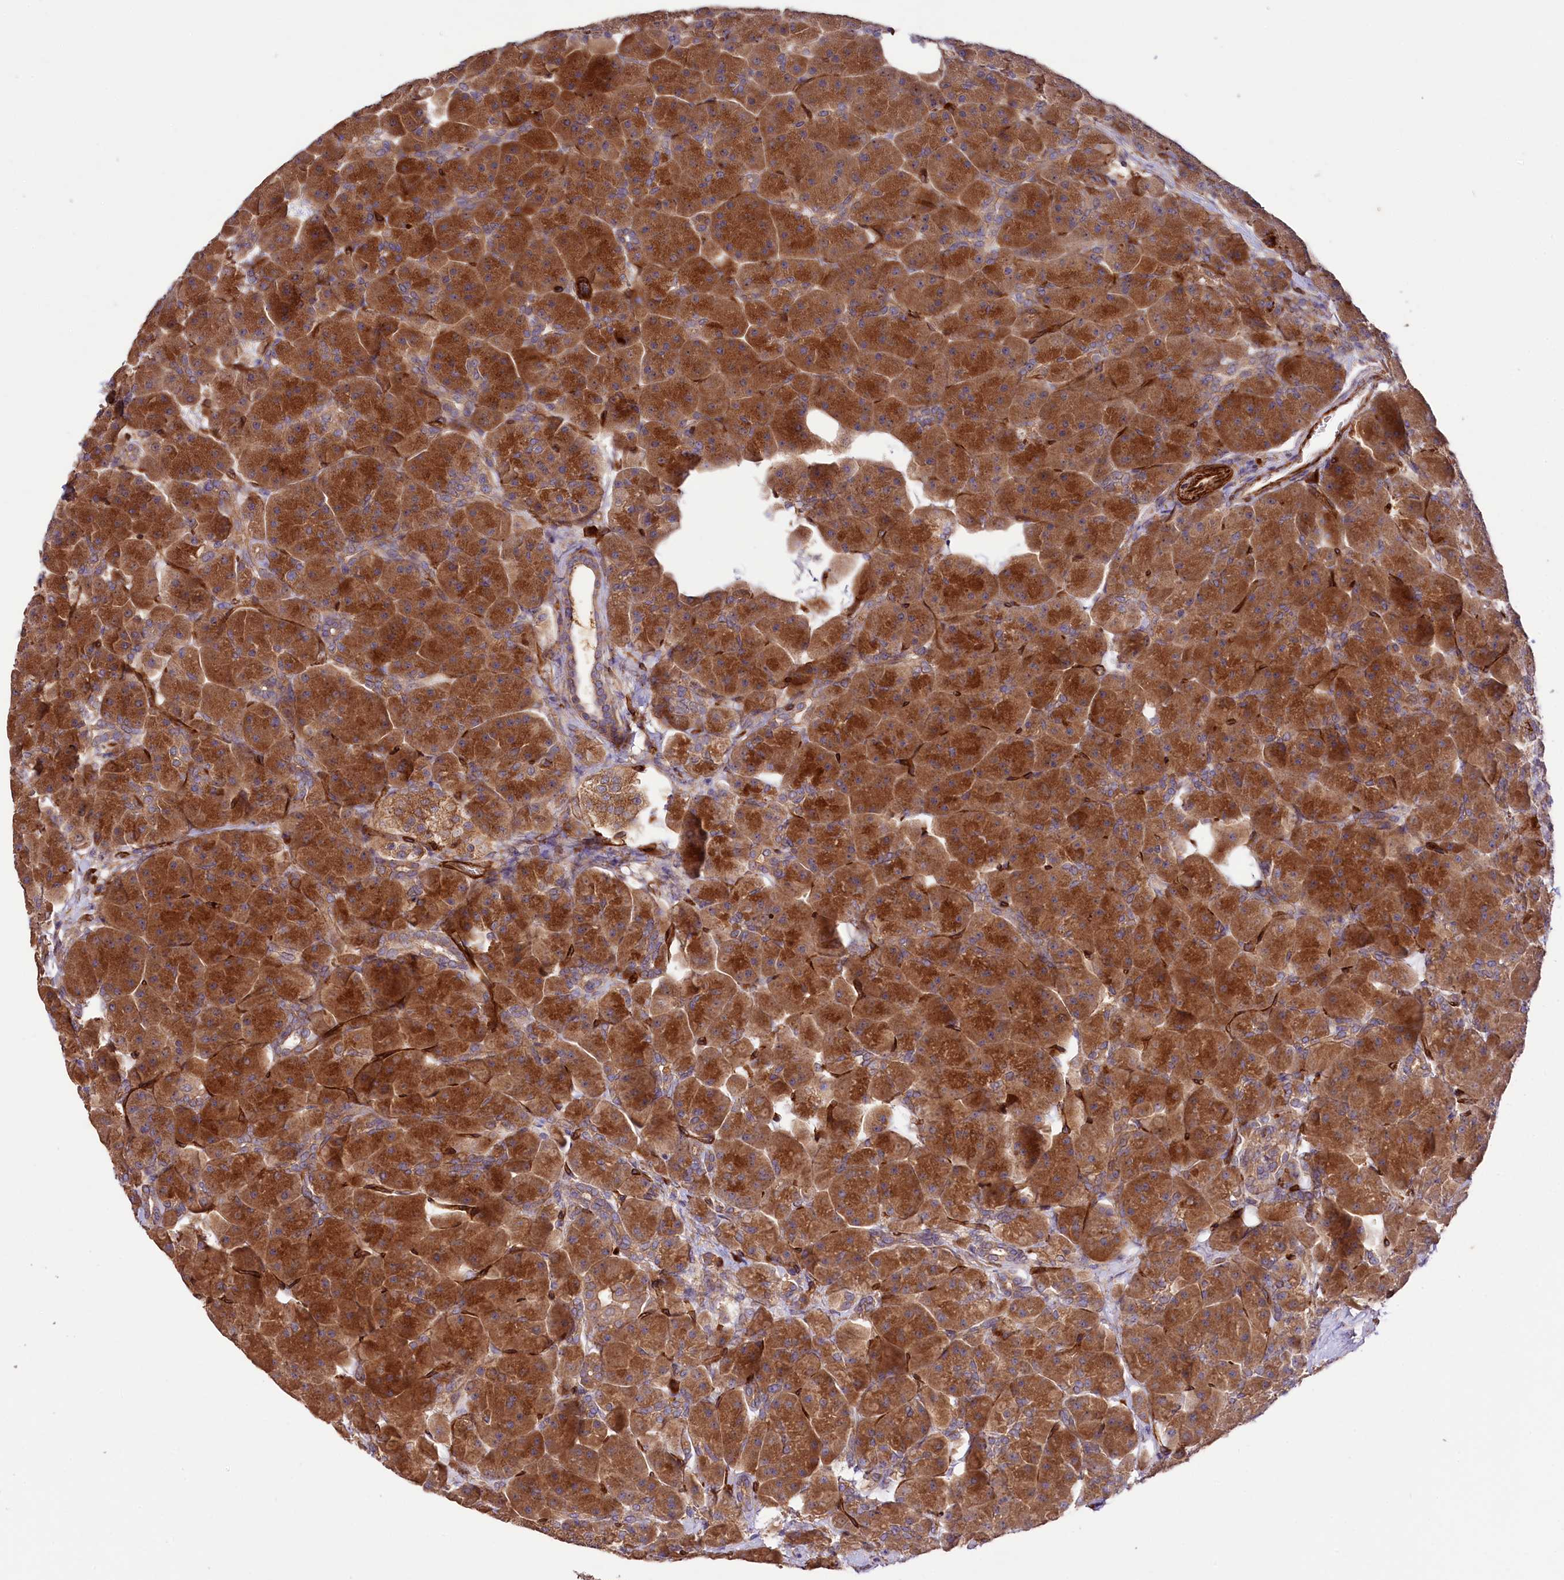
{"staining": {"intensity": "strong", "quantity": ">75%", "location": "cytoplasmic/membranous"}, "tissue": "pancreas", "cell_type": "Exocrine glandular cells", "image_type": "normal", "snomed": [{"axis": "morphology", "description": "Normal tissue, NOS"}, {"axis": "topography", "description": "Pancreas"}], "caption": "Pancreas was stained to show a protein in brown. There is high levels of strong cytoplasmic/membranous positivity in about >75% of exocrine glandular cells. (DAB = brown stain, brightfield microscopy at high magnification).", "gene": "SPATS2", "patient": {"sex": "male", "age": 66}}